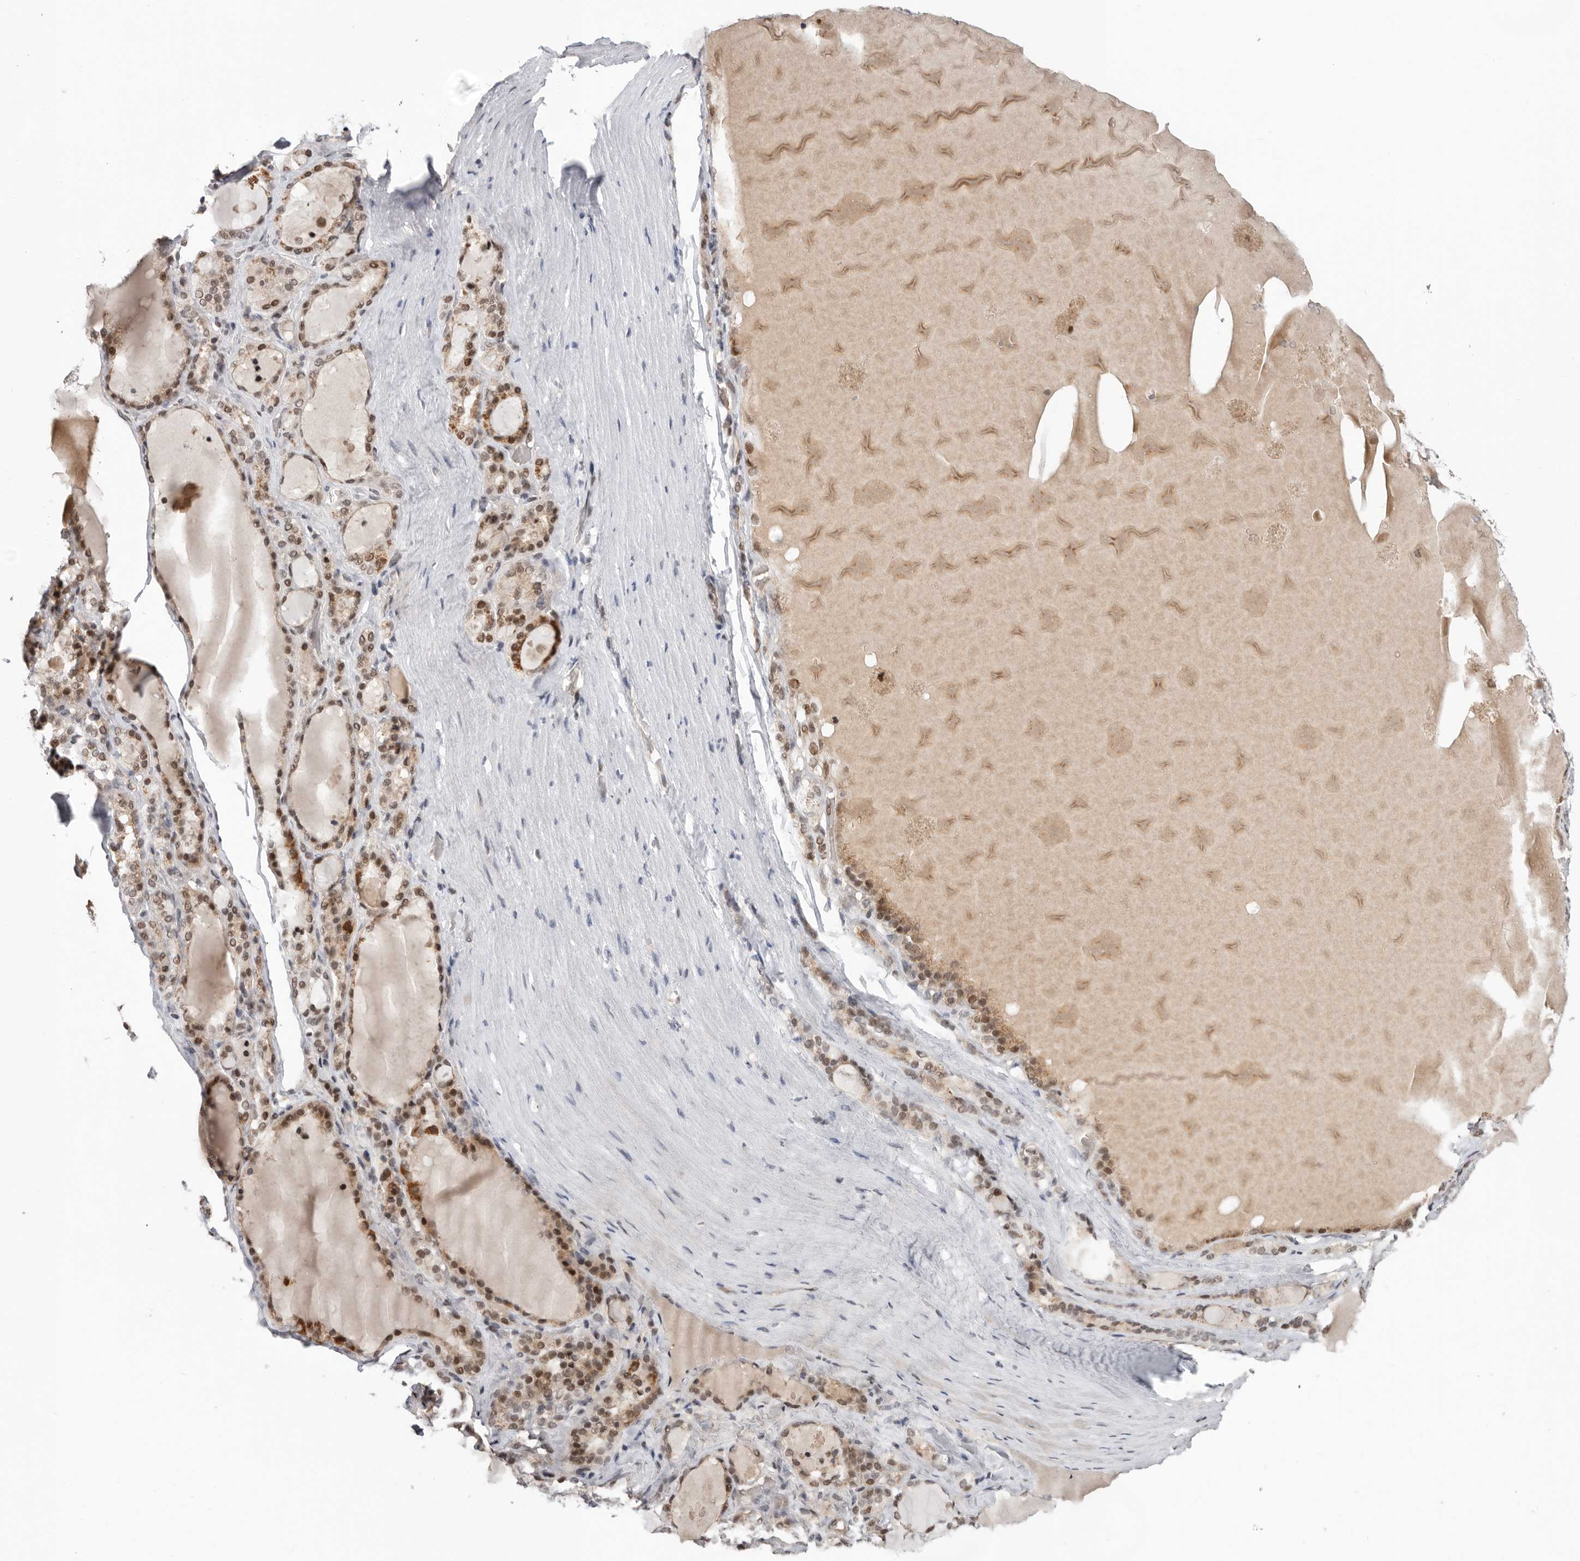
{"staining": {"intensity": "strong", "quantity": ">75%", "location": "nuclear"}, "tissue": "thyroid gland", "cell_type": "Glandular cells", "image_type": "normal", "snomed": [{"axis": "morphology", "description": "Normal tissue, NOS"}, {"axis": "topography", "description": "Thyroid gland"}], "caption": "About >75% of glandular cells in normal thyroid gland exhibit strong nuclear protein staining as visualized by brown immunohistochemical staining.", "gene": "BRCA2", "patient": {"sex": "female", "age": 22}}